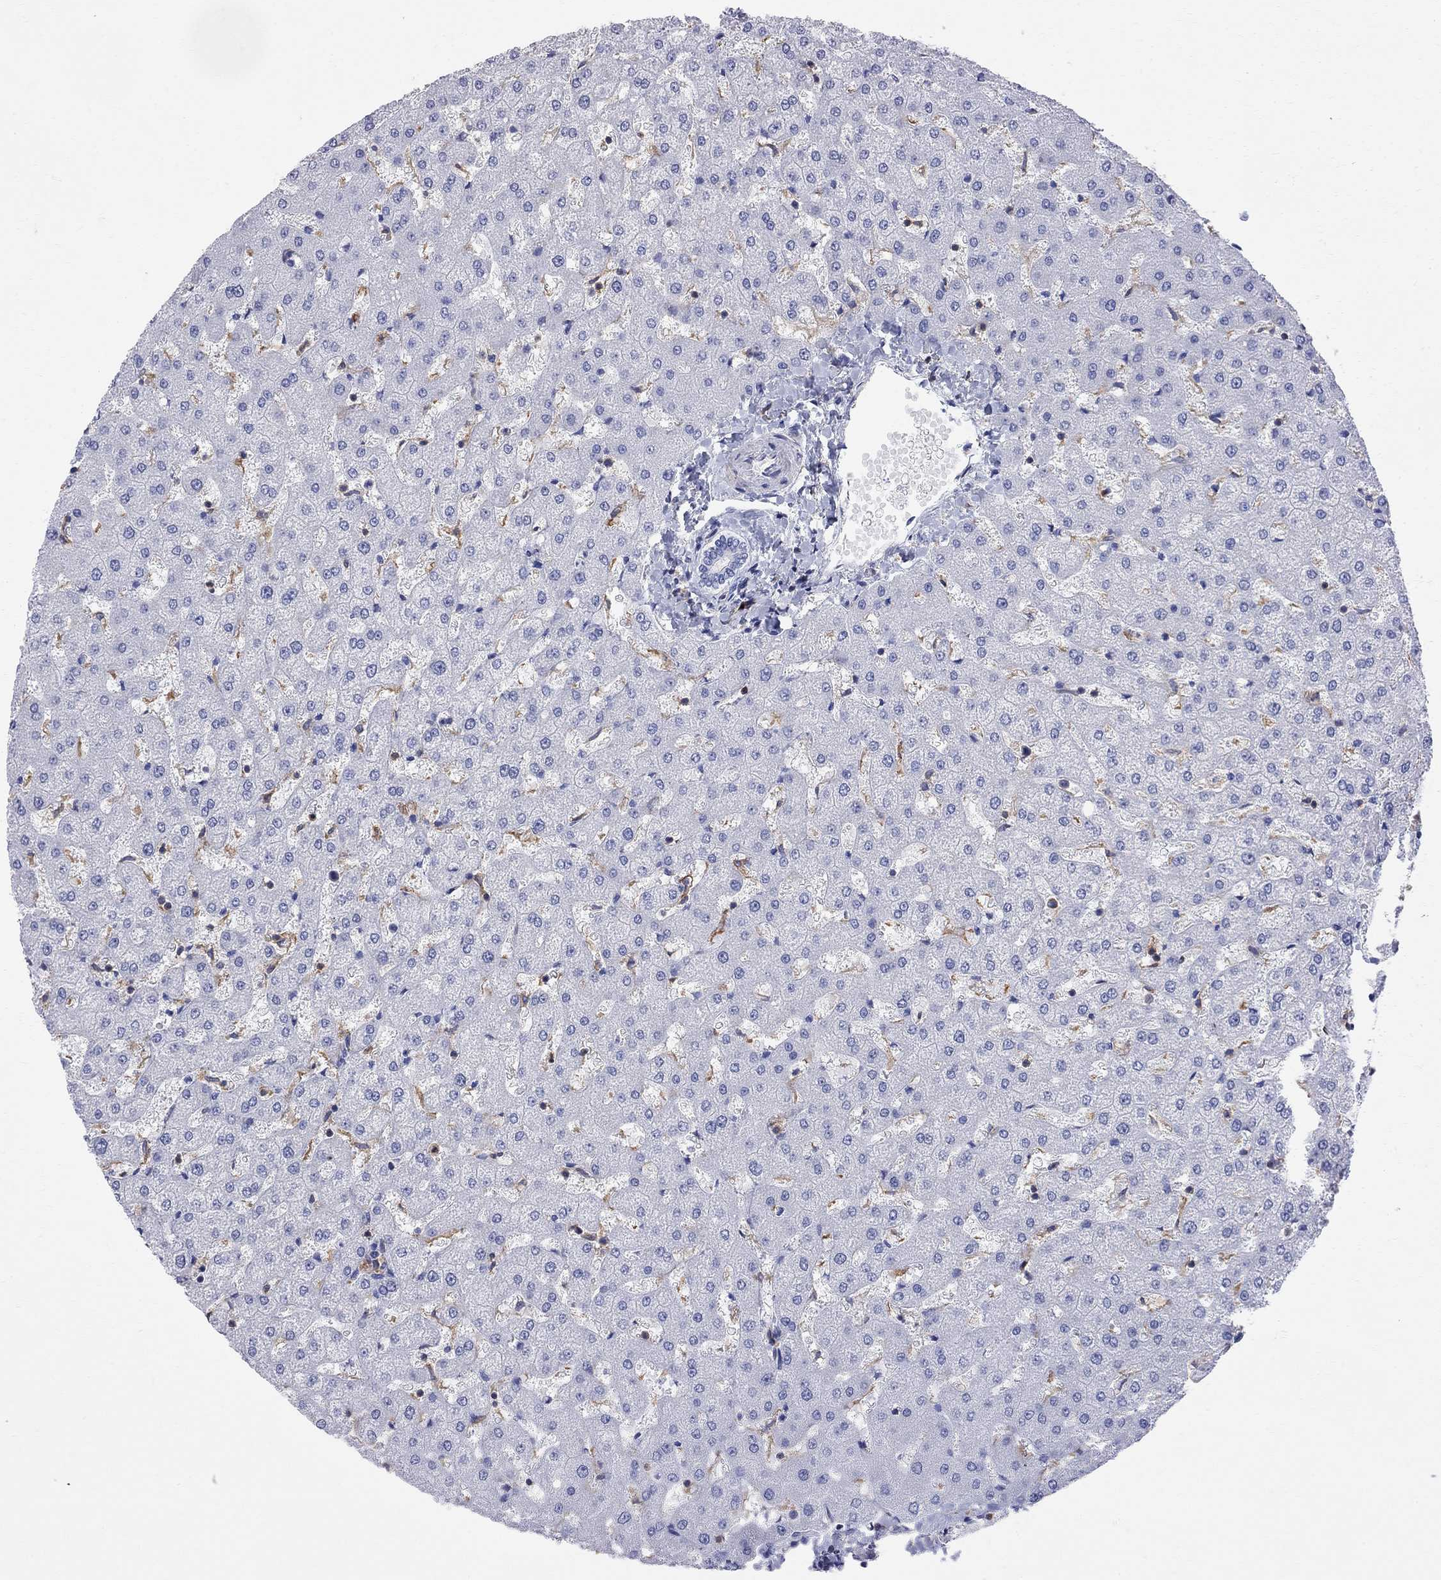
{"staining": {"intensity": "negative", "quantity": "none", "location": "none"}, "tissue": "liver", "cell_type": "Cholangiocytes", "image_type": "normal", "snomed": [{"axis": "morphology", "description": "Normal tissue, NOS"}, {"axis": "topography", "description": "Liver"}], "caption": "Immunohistochemistry (IHC) photomicrograph of normal liver: liver stained with DAB (3,3'-diaminobenzidine) reveals no significant protein positivity in cholangiocytes.", "gene": "ABI3", "patient": {"sex": "female", "age": 50}}